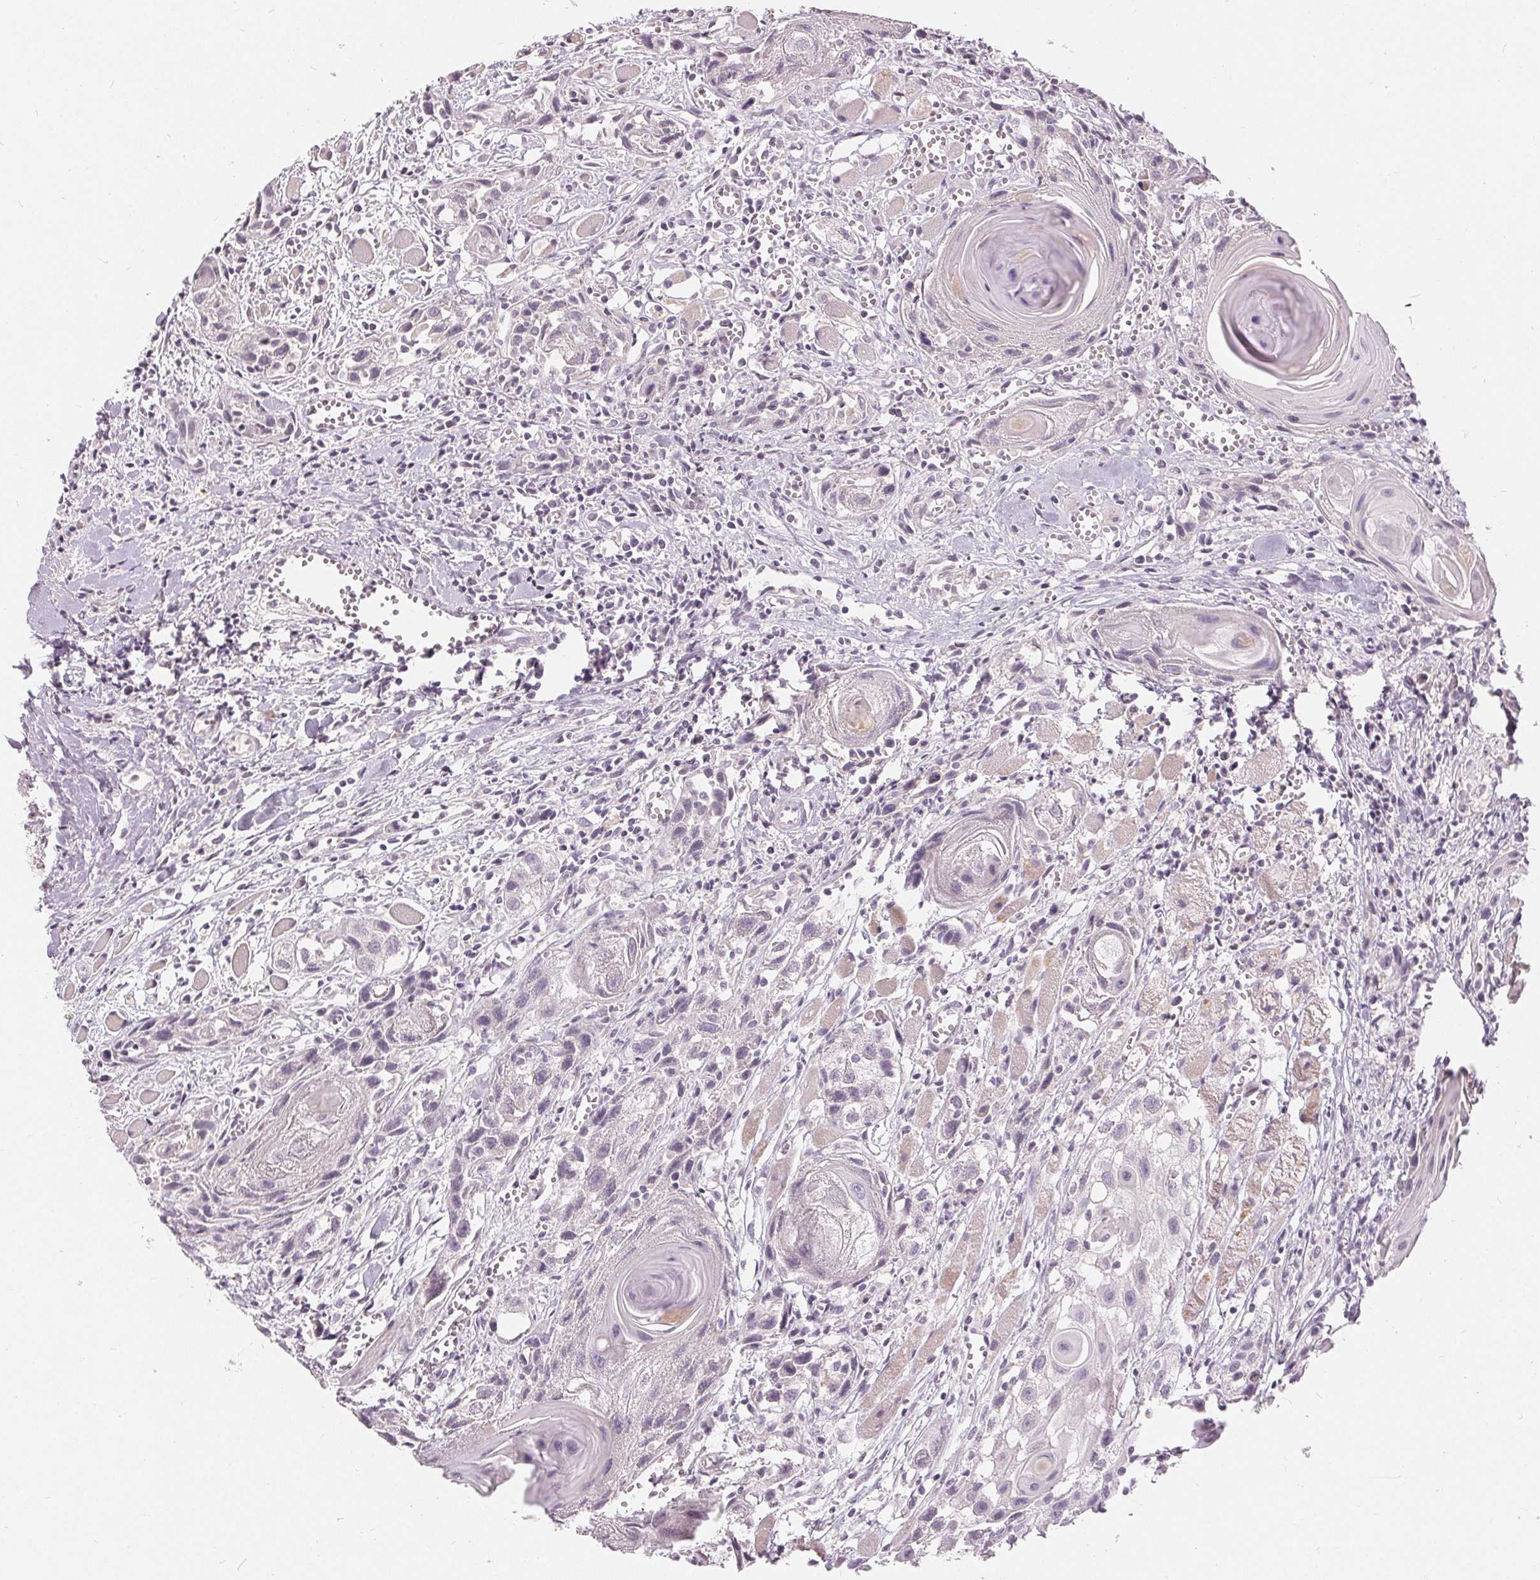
{"staining": {"intensity": "negative", "quantity": "none", "location": "none"}, "tissue": "head and neck cancer", "cell_type": "Tumor cells", "image_type": "cancer", "snomed": [{"axis": "morphology", "description": "Squamous cell carcinoma, NOS"}, {"axis": "topography", "description": "Head-Neck"}], "caption": "The image shows no staining of tumor cells in head and neck cancer. (DAB (3,3'-diaminobenzidine) IHC with hematoxylin counter stain).", "gene": "TRIM60", "patient": {"sex": "female", "age": 80}}